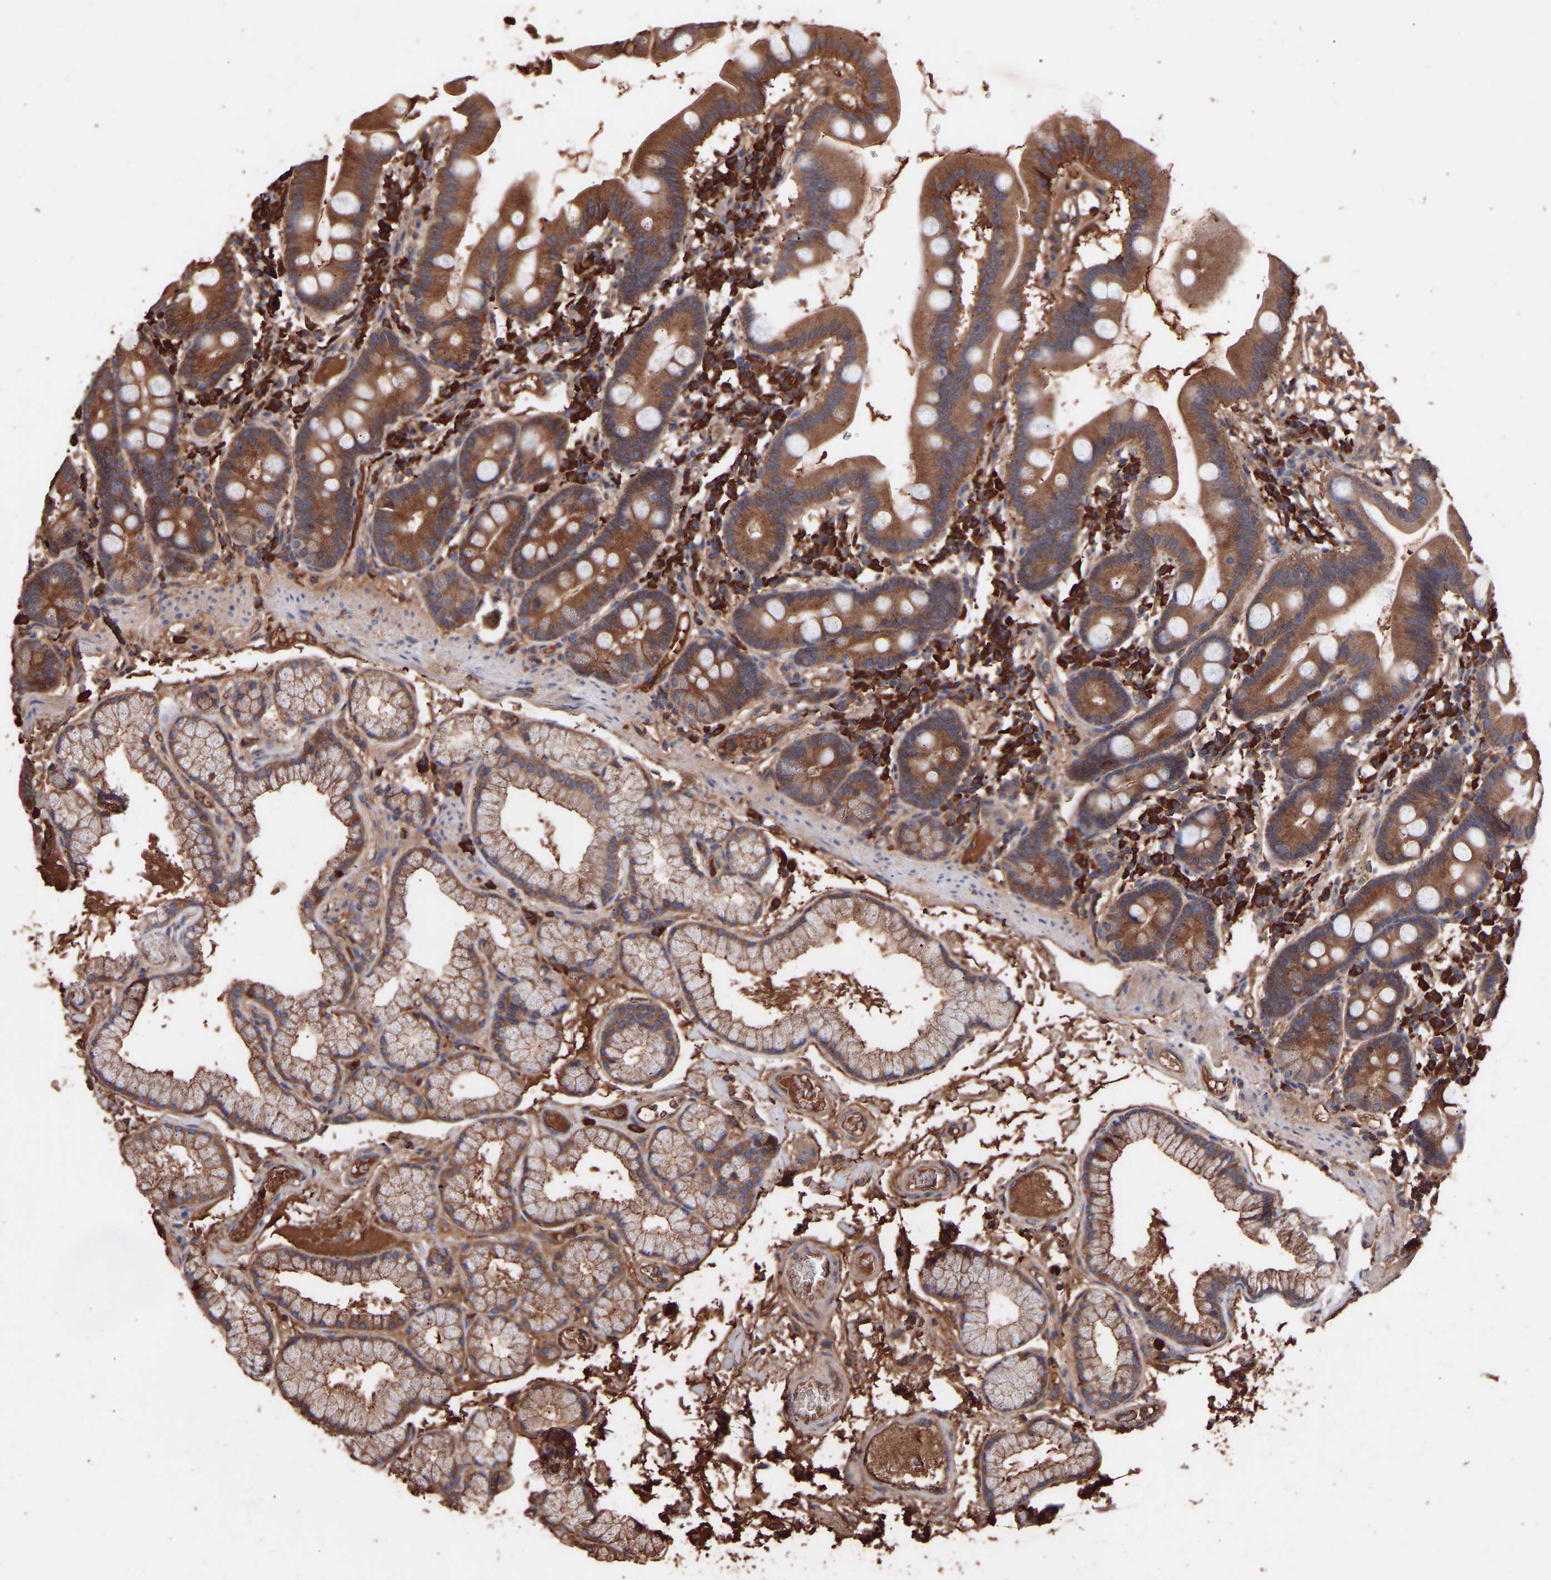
{"staining": {"intensity": "moderate", "quantity": ">75%", "location": "cytoplasmic/membranous"}, "tissue": "duodenum", "cell_type": "Glandular cells", "image_type": "normal", "snomed": [{"axis": "morphology", "description": "Normal tissue, NOS"}, {"axis": "topography", "description": "Duodenum"}], "caption": "Brown immunohistochemical staining in normal duodenum demonstrates moderate cytoplasmic/membranous staining in about >75% of glandular cells. Immunohistochemistry (ihc) stains the protein of interest in brown and the nuclei are stained blue.", "gene": "TMEM268", "patient": {"sex": "male", "age": 50}}